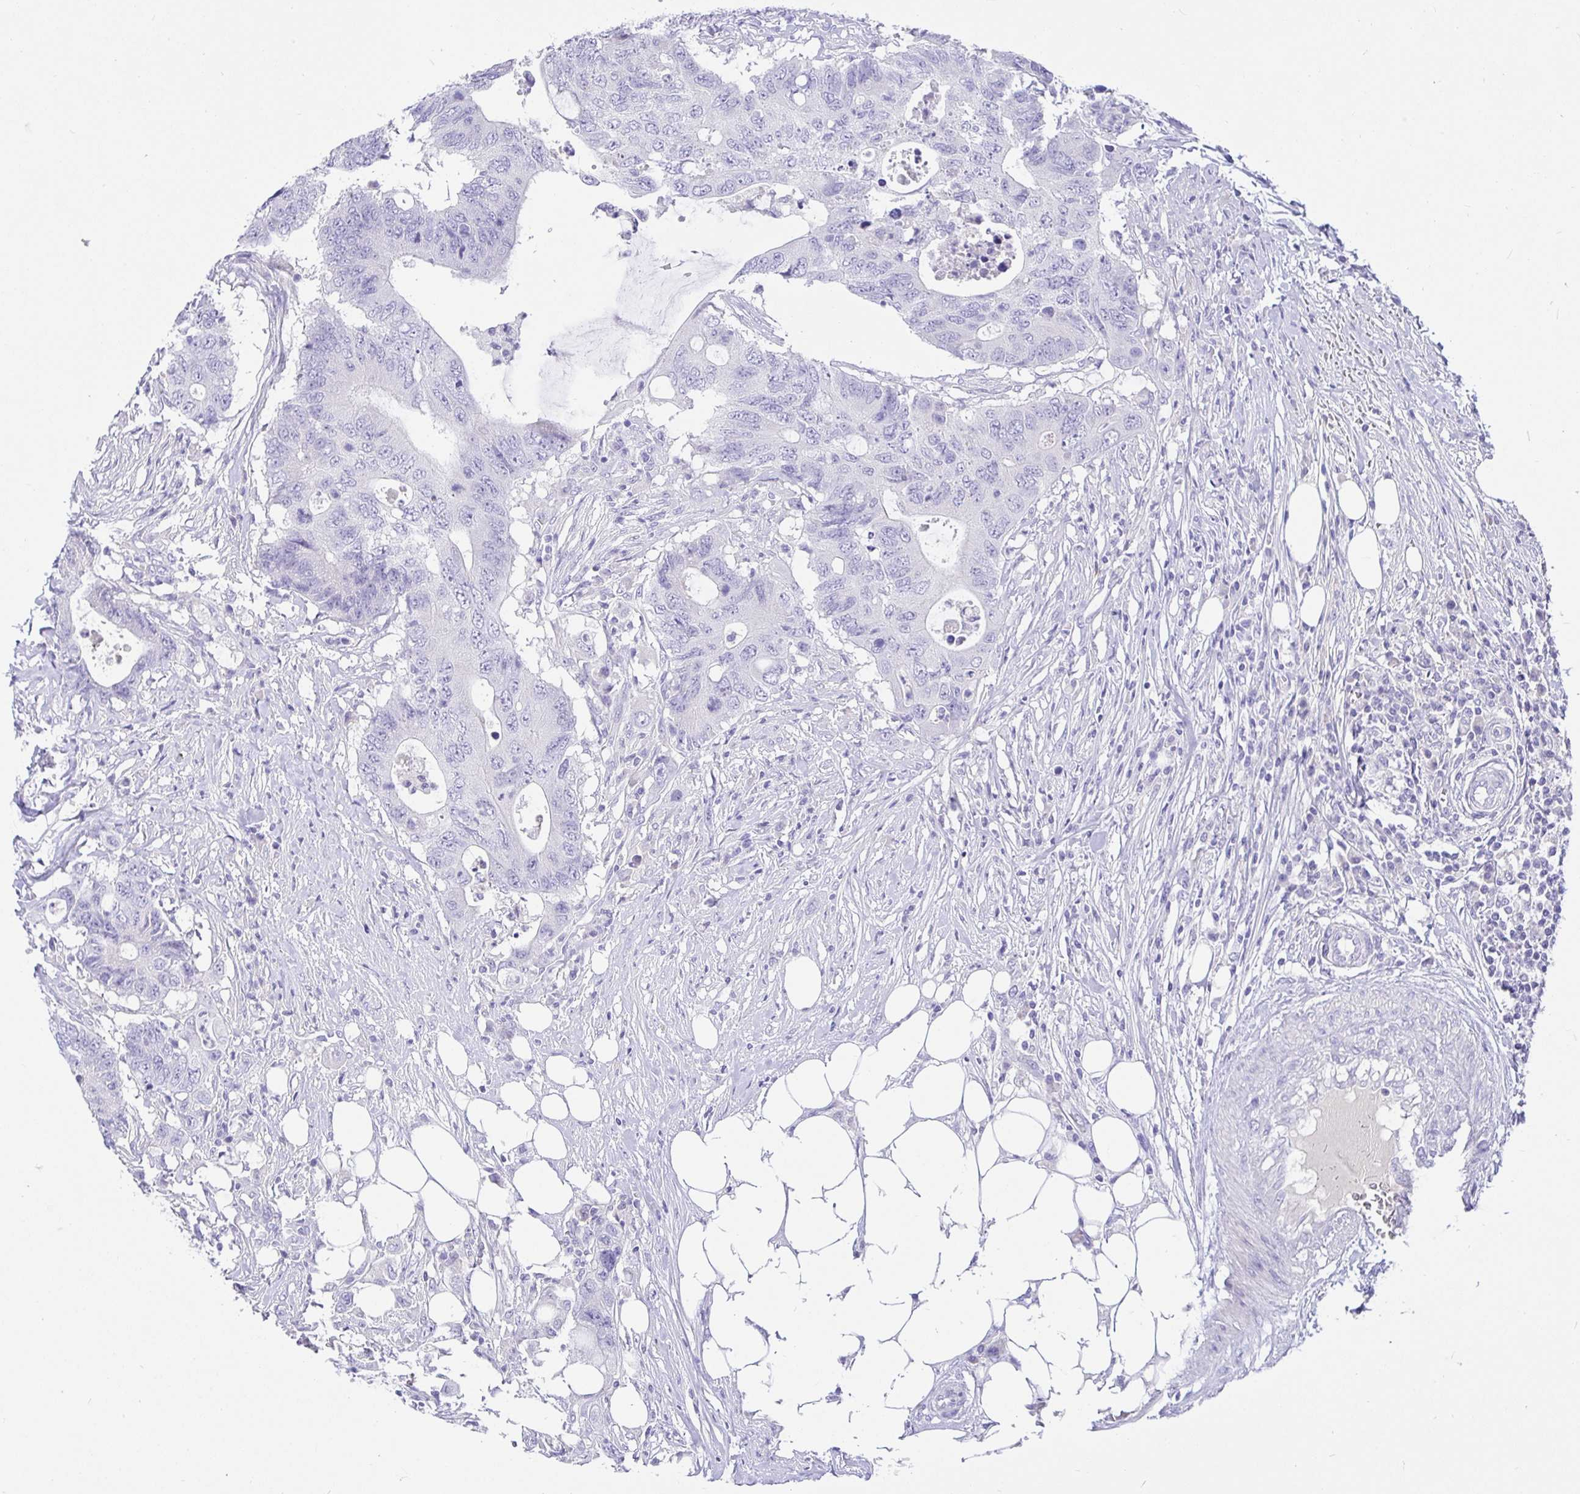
{"staining": {"intensity": "negative", "quantity": "none", "location": "none"}, "tissue": "colorectal cancer", "cell_type": "Tumor cells", "image_type": "cancer", "snomed": [{"axis": "morphology", "description": "Adenocarcinoma, NOS"}, {"axis": "topography", "description": "Colon"}], "caption": "Human colorectal adenocarcinoma stained for a protein using immunohistochemistry (IHC) reveals no positivity in tumor cells.", "gene": "TPTE", "patient": {"sex": "male", "age": 71}}